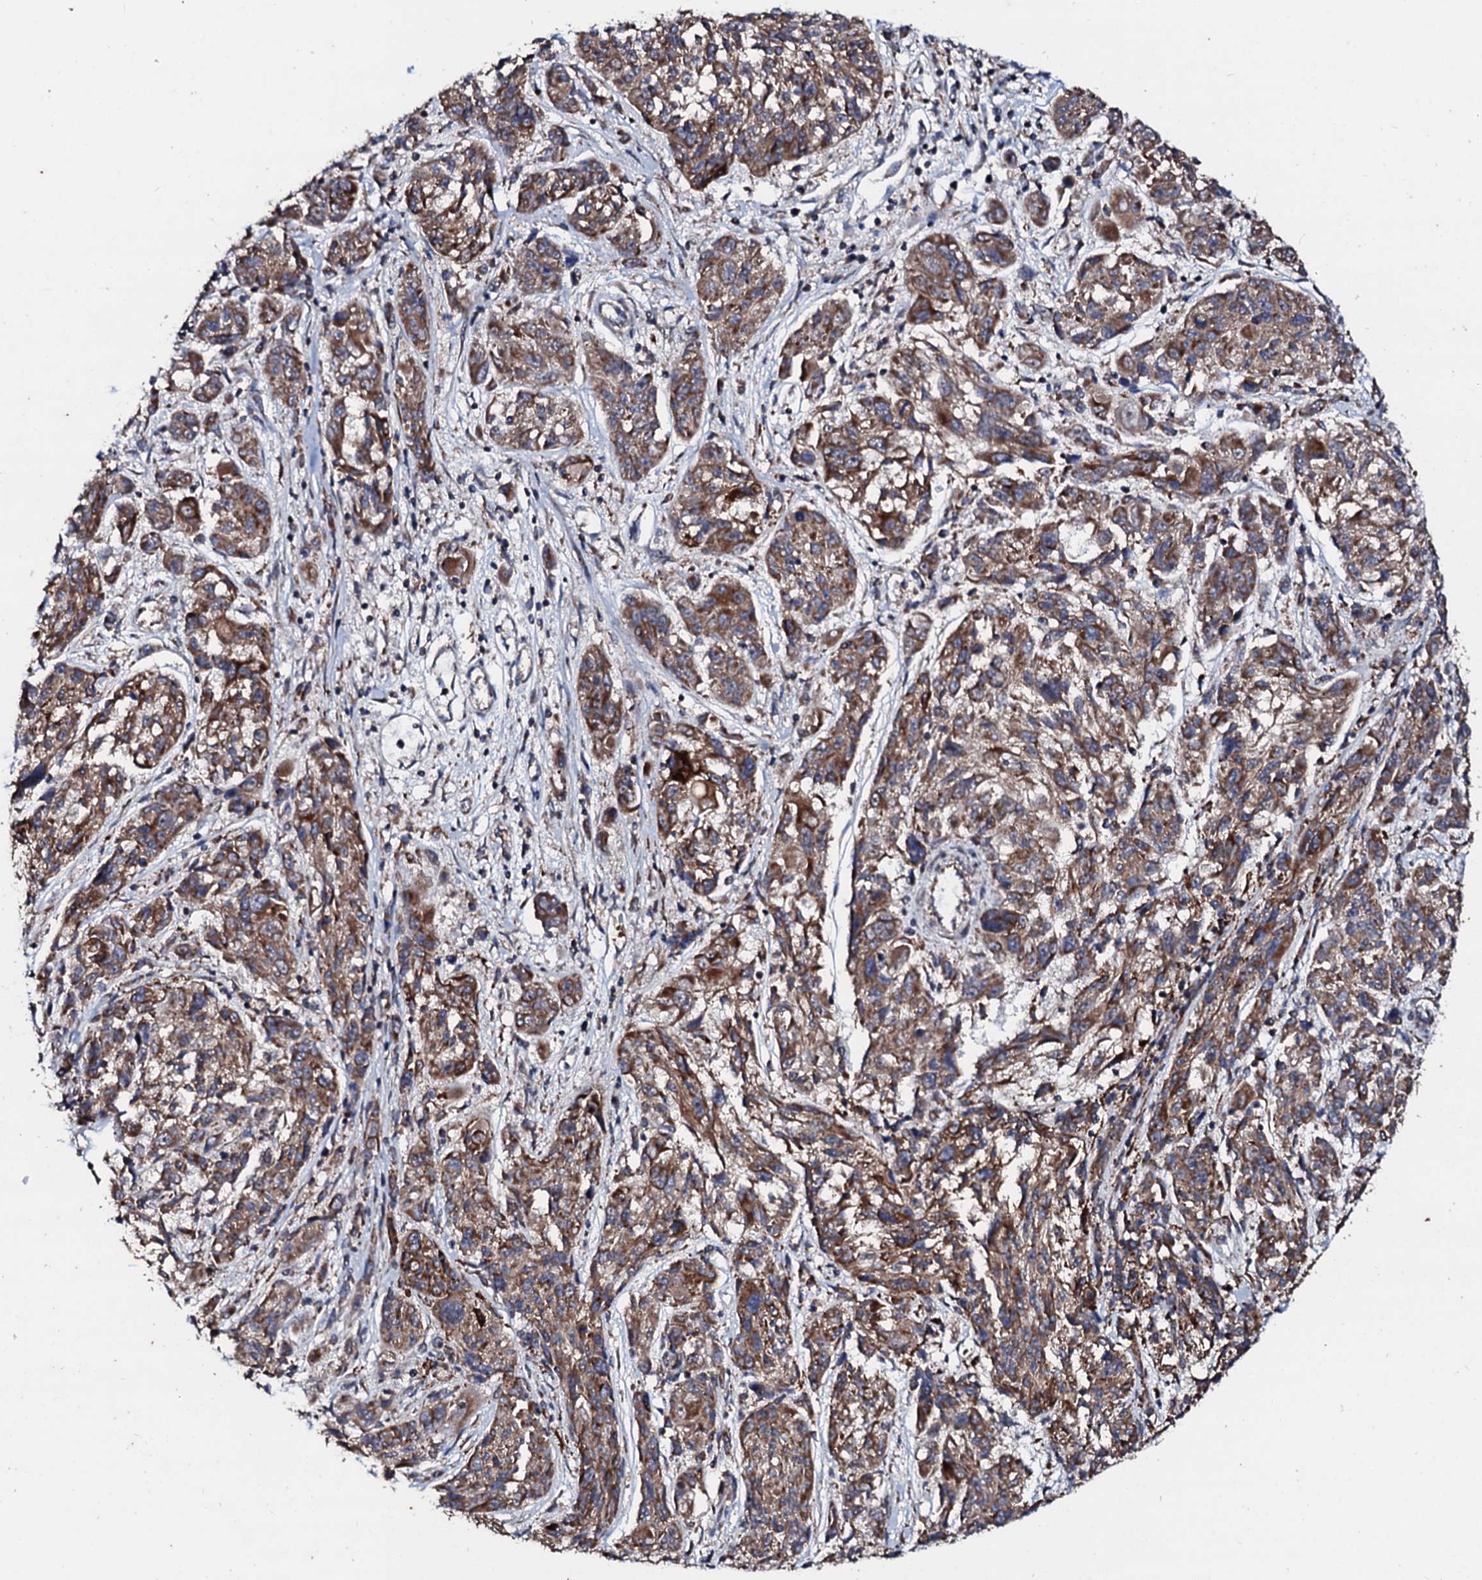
{"staining": {"intensity": "moderate", "quantity": ">75%", "location": "cytoplasmic/membranous"}, "tissue": "melanoma", "cell_type": "Tumor cells", "image_type": "cancer", "snomed": [{"axis": "morphology", "description": "Malignant melanoma, NOS"}, {"axis": "topography", "description": "Skin"}], "caption": "Protein staining of melanoma tissue reveals moderate cytoplasmic/membranous expression in approximately >75% of tumor cells.", "gene": "SDHAF2", "patient": {"sex": "male", "age": 53}}